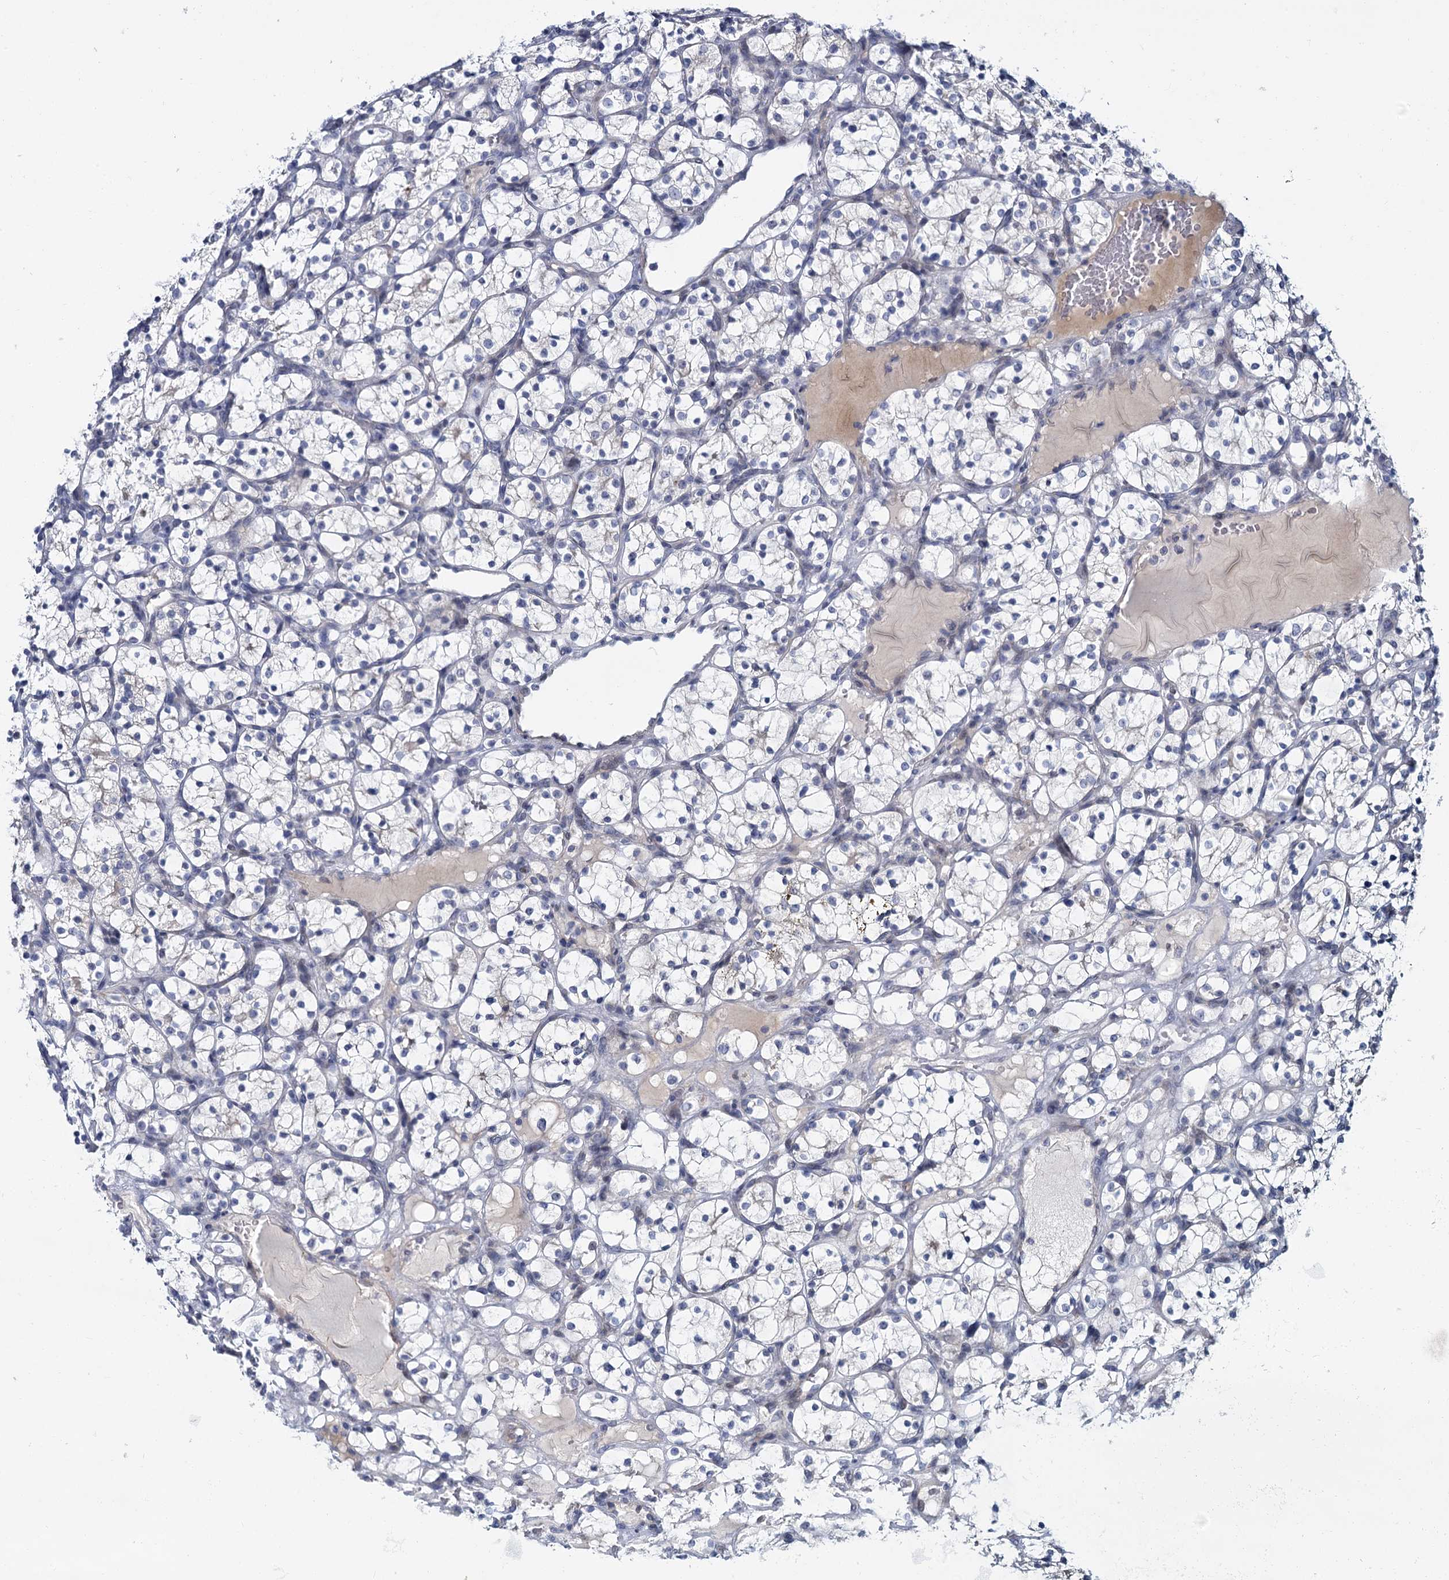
{"staining": {"intensity": "negative", "quantity": "none", "location": "none"}, "tissue": "renal cancer", "cell_type": "Tumor cells", "image_type": "cancer", "snomed": [{"axis": "morphology", "description": "Adenocarcinoma, NOS"}, {"axis": "topography", "description": "Kidney"}], "caption": "Tumor cells show no significant expression in adenocarcinoma (renal).", "gene": "ACRBP", "patient": {"sex": "female", "age": 69}}